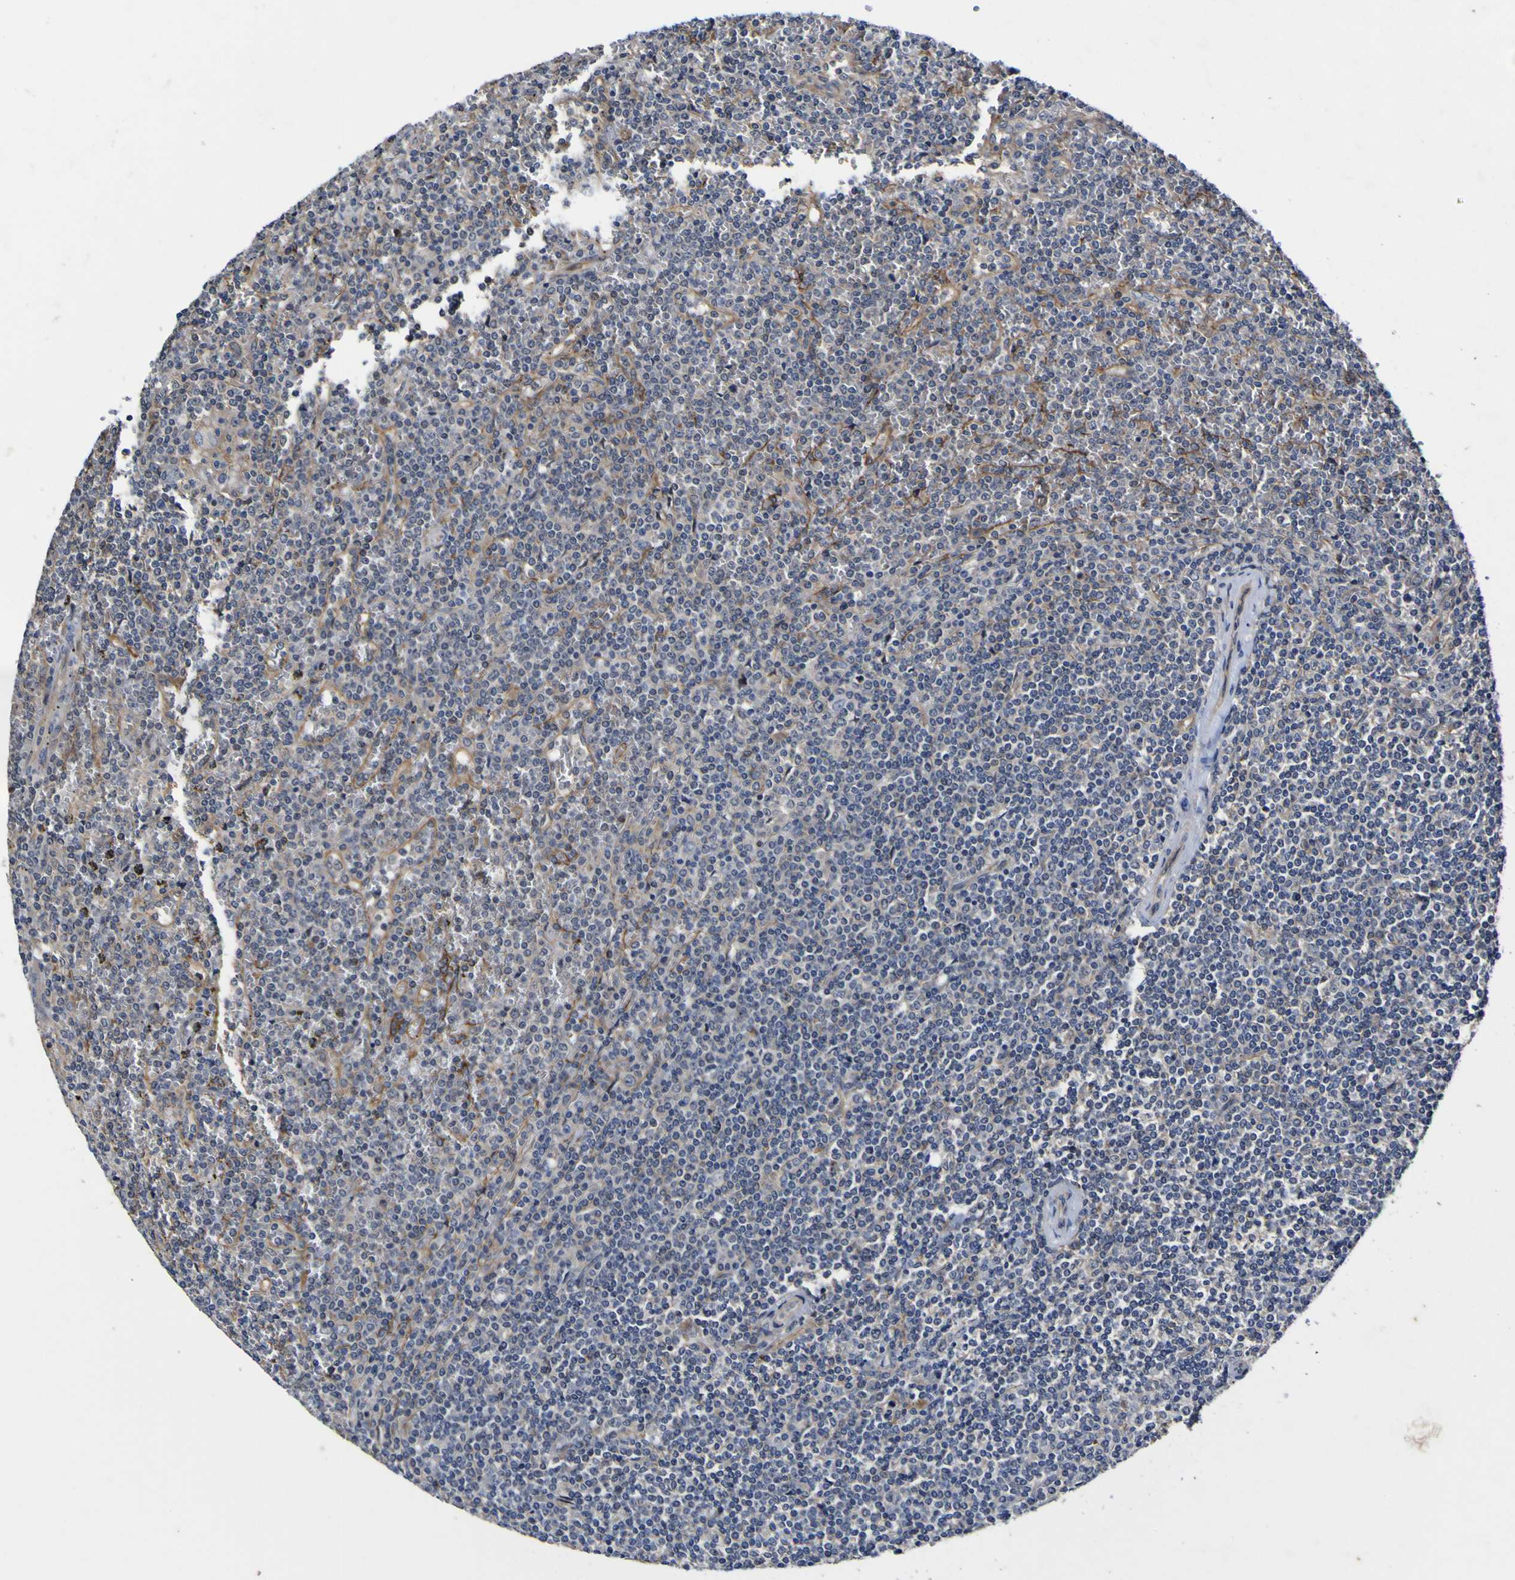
{"staining": {"intensity": "negative", "quantity": "none", "location": "none"}, "tissue": "lymphoma", "cell_type": "Tumor cells", "image_type": "cancer", "snomed": [{"axis": "morphology", "description": "Malignant lymphoma, non-Hodgkin's type, Low grade"}, {"axis": "topography", "description": "Spleen"}], "caption": "High power microscopy photomicrograph of an IHC micrograph of low-grade malignant lymphoma, non-Hodgkin's type, revealing no significant staining in tumor cells. The staining is performed using DAB brown chromogen with nuclei counter-stained in using hematoxylin.", "gene": "CCL2", "patient": {"sex": "female", "age": 19}}